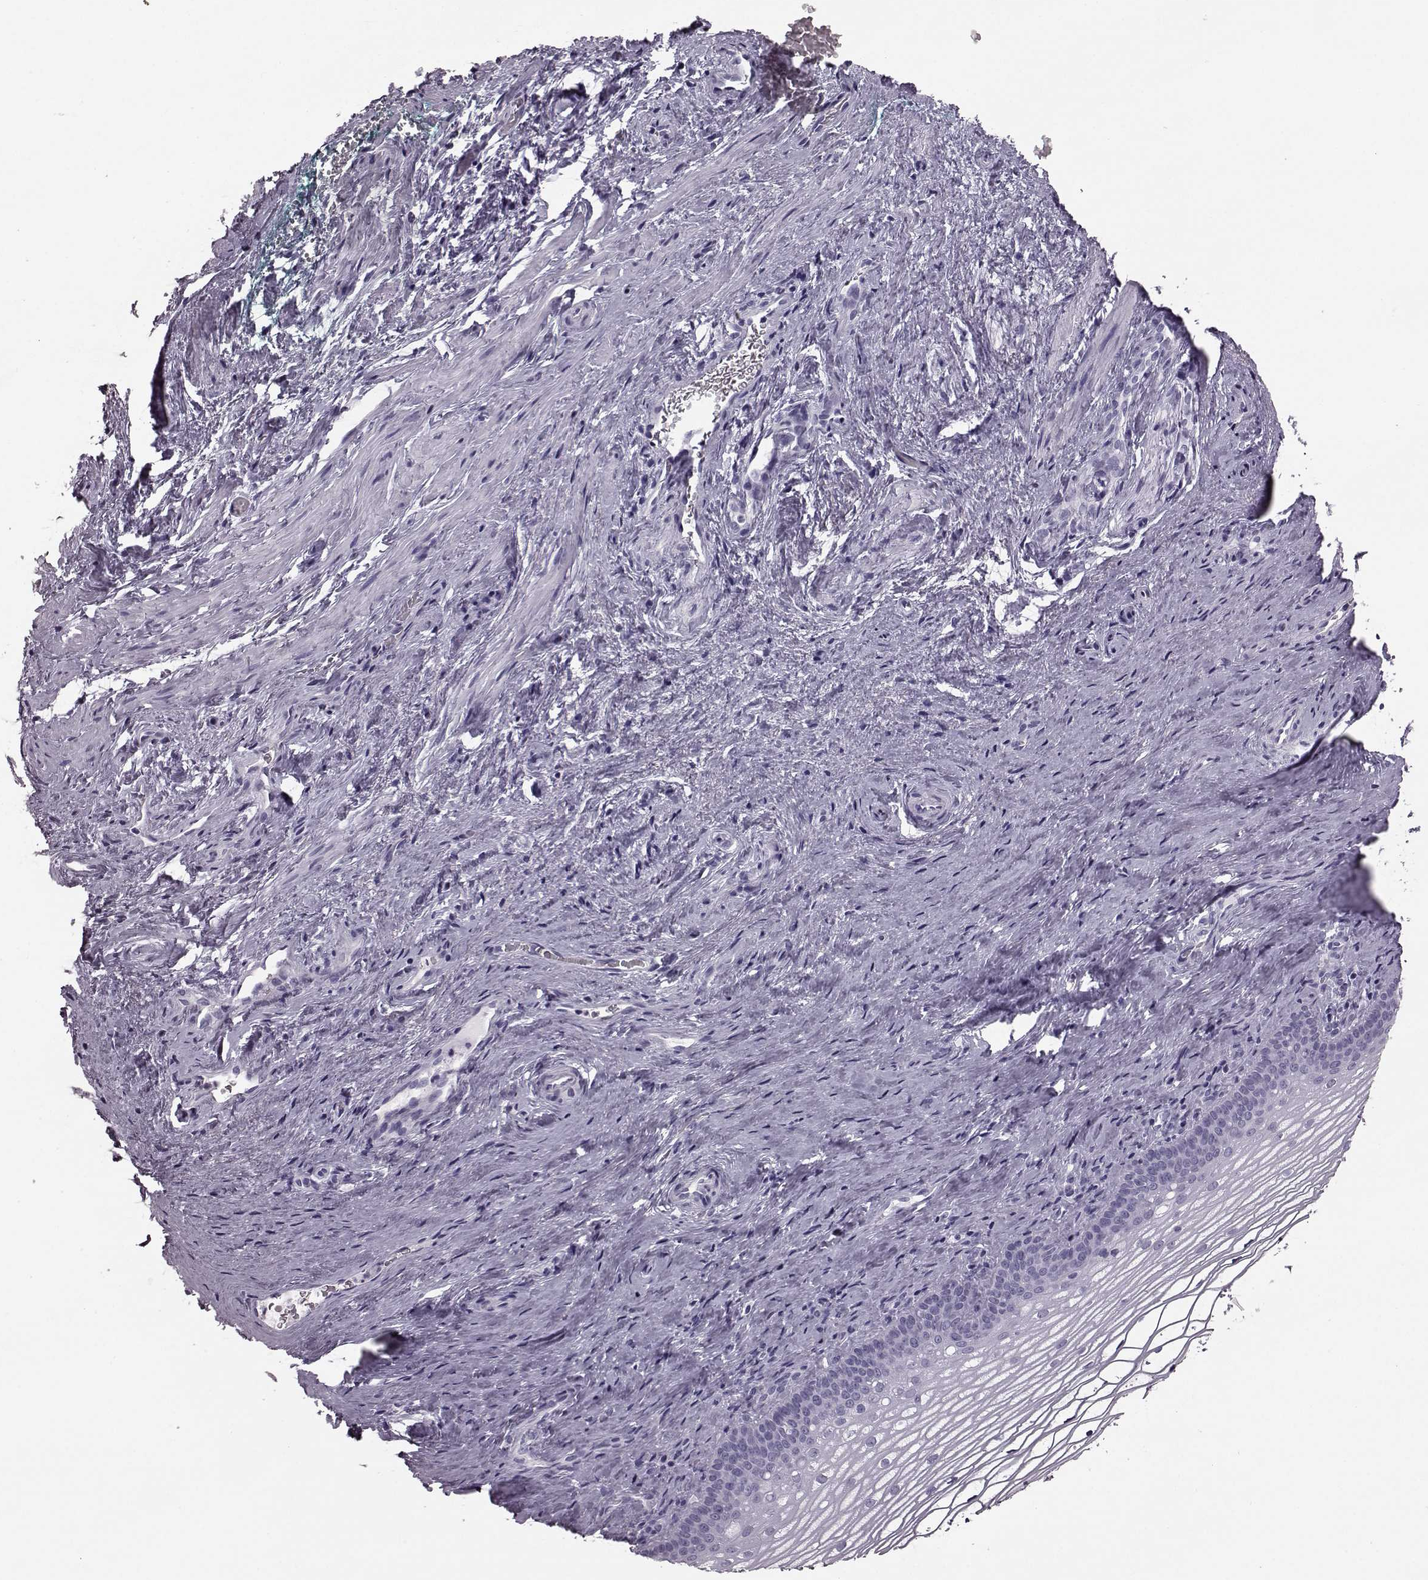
{"staining": {"intensity": "negative", "quantity": "none", "location": "none"}, "tissue": "vagina", "cell_type": "Squamous epithelial cells", "image_type": "normal", "snomed": [{"axis": "morphology", "description": "Normal tissue, NOS"}, {"axis": "topography", "description": "Vagina"}], "caption": "Protein analysis of benign vagina demonstrates no significant staining in squamous epithelial cells.", "gene": "JSRP1", "patient": {"sex": "female", "age": 44}}